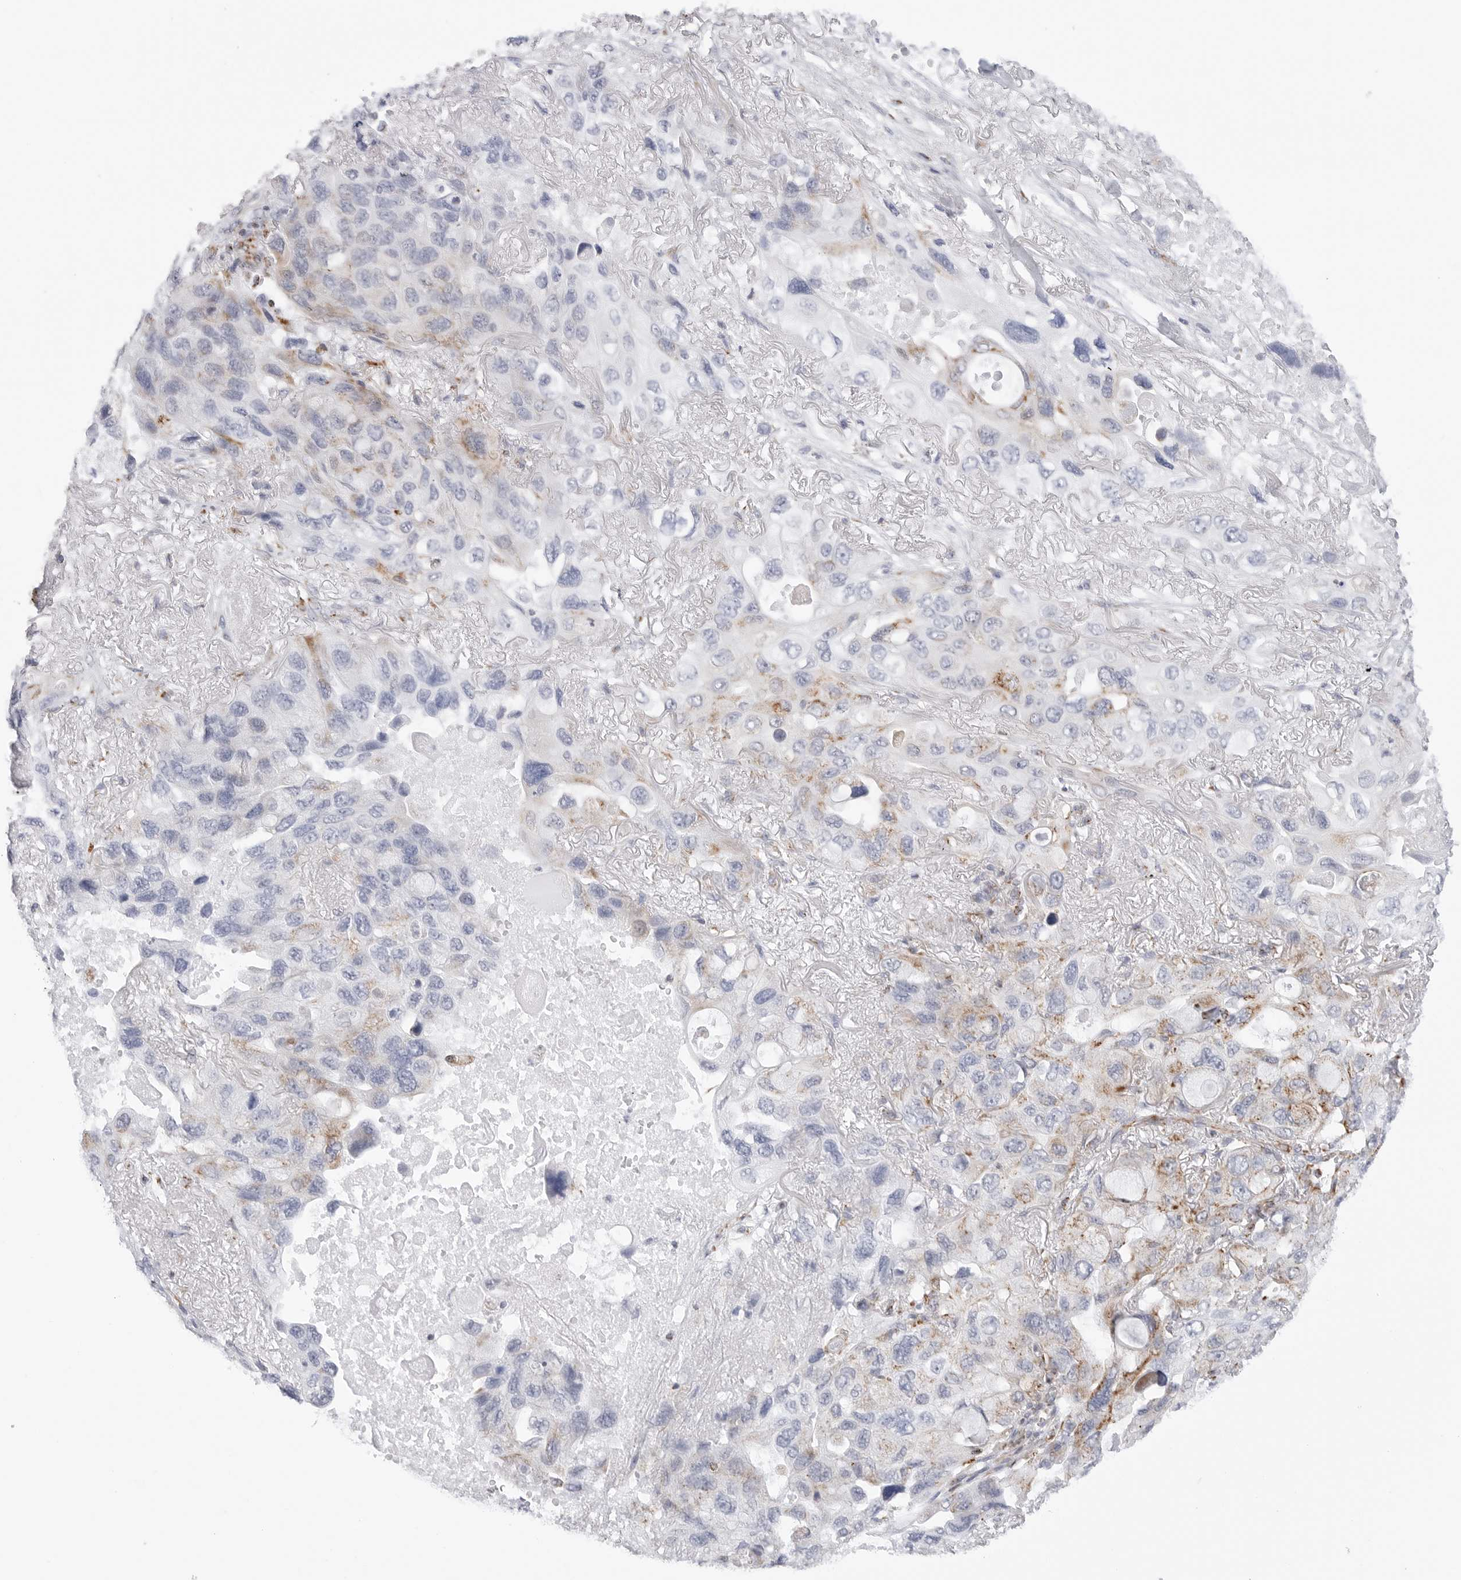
{"staining": {"intensity": "weak", "quantity": "<25%", "location": "cytoplasmic/membranous"}, "tissue": "lung cancer", "cell_type": "Tumor cells", "image_type": "cancer", "snomed": [{"axis": "morphology", "description": "Squamous cell carcinoma, NOS"}, {"axis": "topography", "description": "Lung"}], "caption": "High power microscopy micrograph of an immunohistochemistry (IHC) image of lung squamous cell carcinoma, revealing no significant positivity in tumor cells. The staining is performed using DAB (3,3'-diaminobenzidine) brown chromogen with nuclei counter-stained in using hematoxylin.", "gene": "ATP5IF1", "patient": {"sex": "female", "age": 73}}